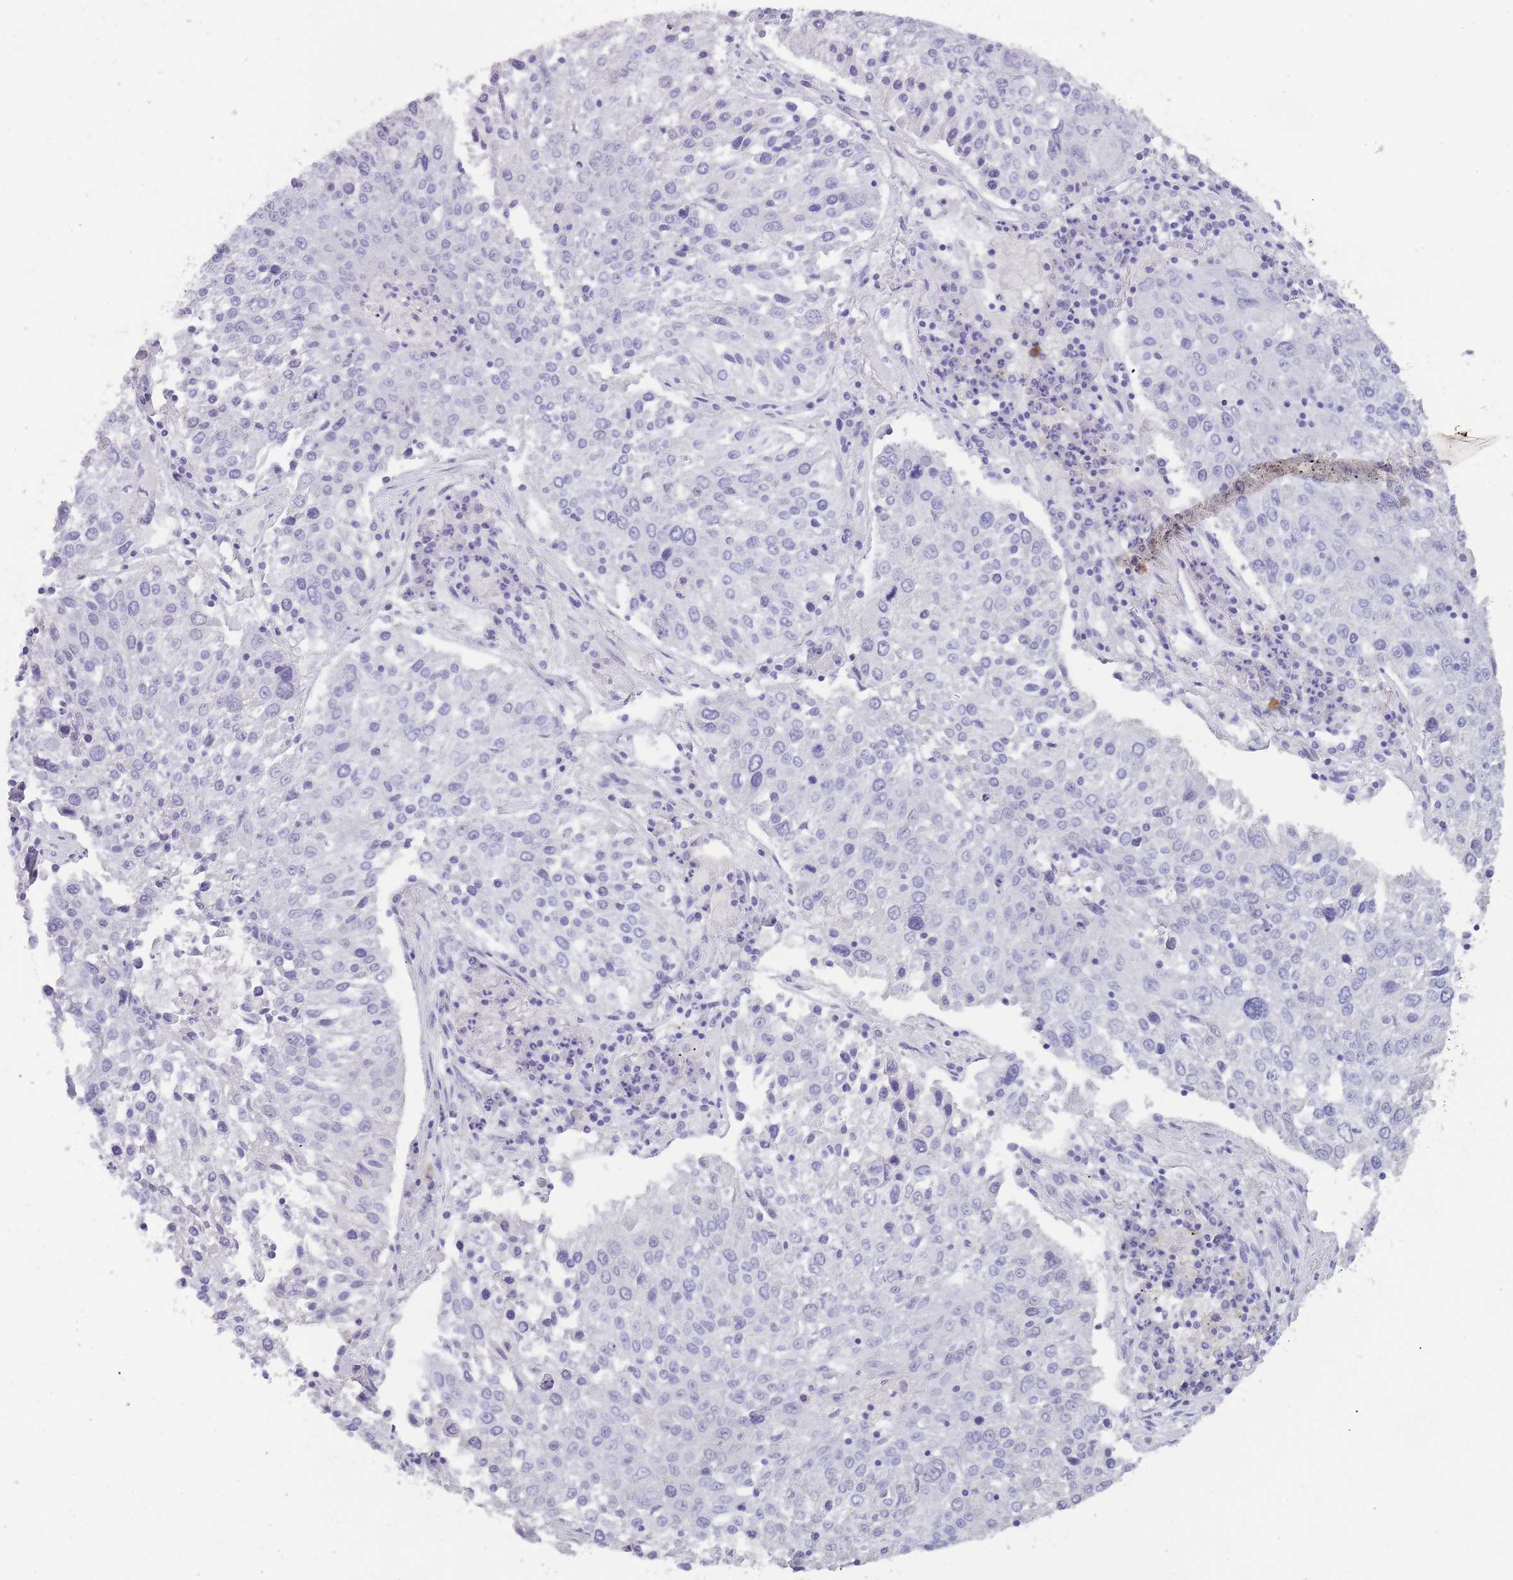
{"staining": {"intensity": "negative", "quantity": "none", "location": "none"}, "tissue": "lung cancer", "cell_type": "Tumor cells", "image_type": "cancer", "snomed": [{"axis": "morphology", "description": "Squamous cell carcinoma, NOS"}, {"axis": "topography", "description": "Lung"}], "caption": "The IHC image has no significant expression in tumor cells of lung squamous cell carcinoma tissue.", "gene": "TCP11", "patient": {"sex": "male", "age": 65}}